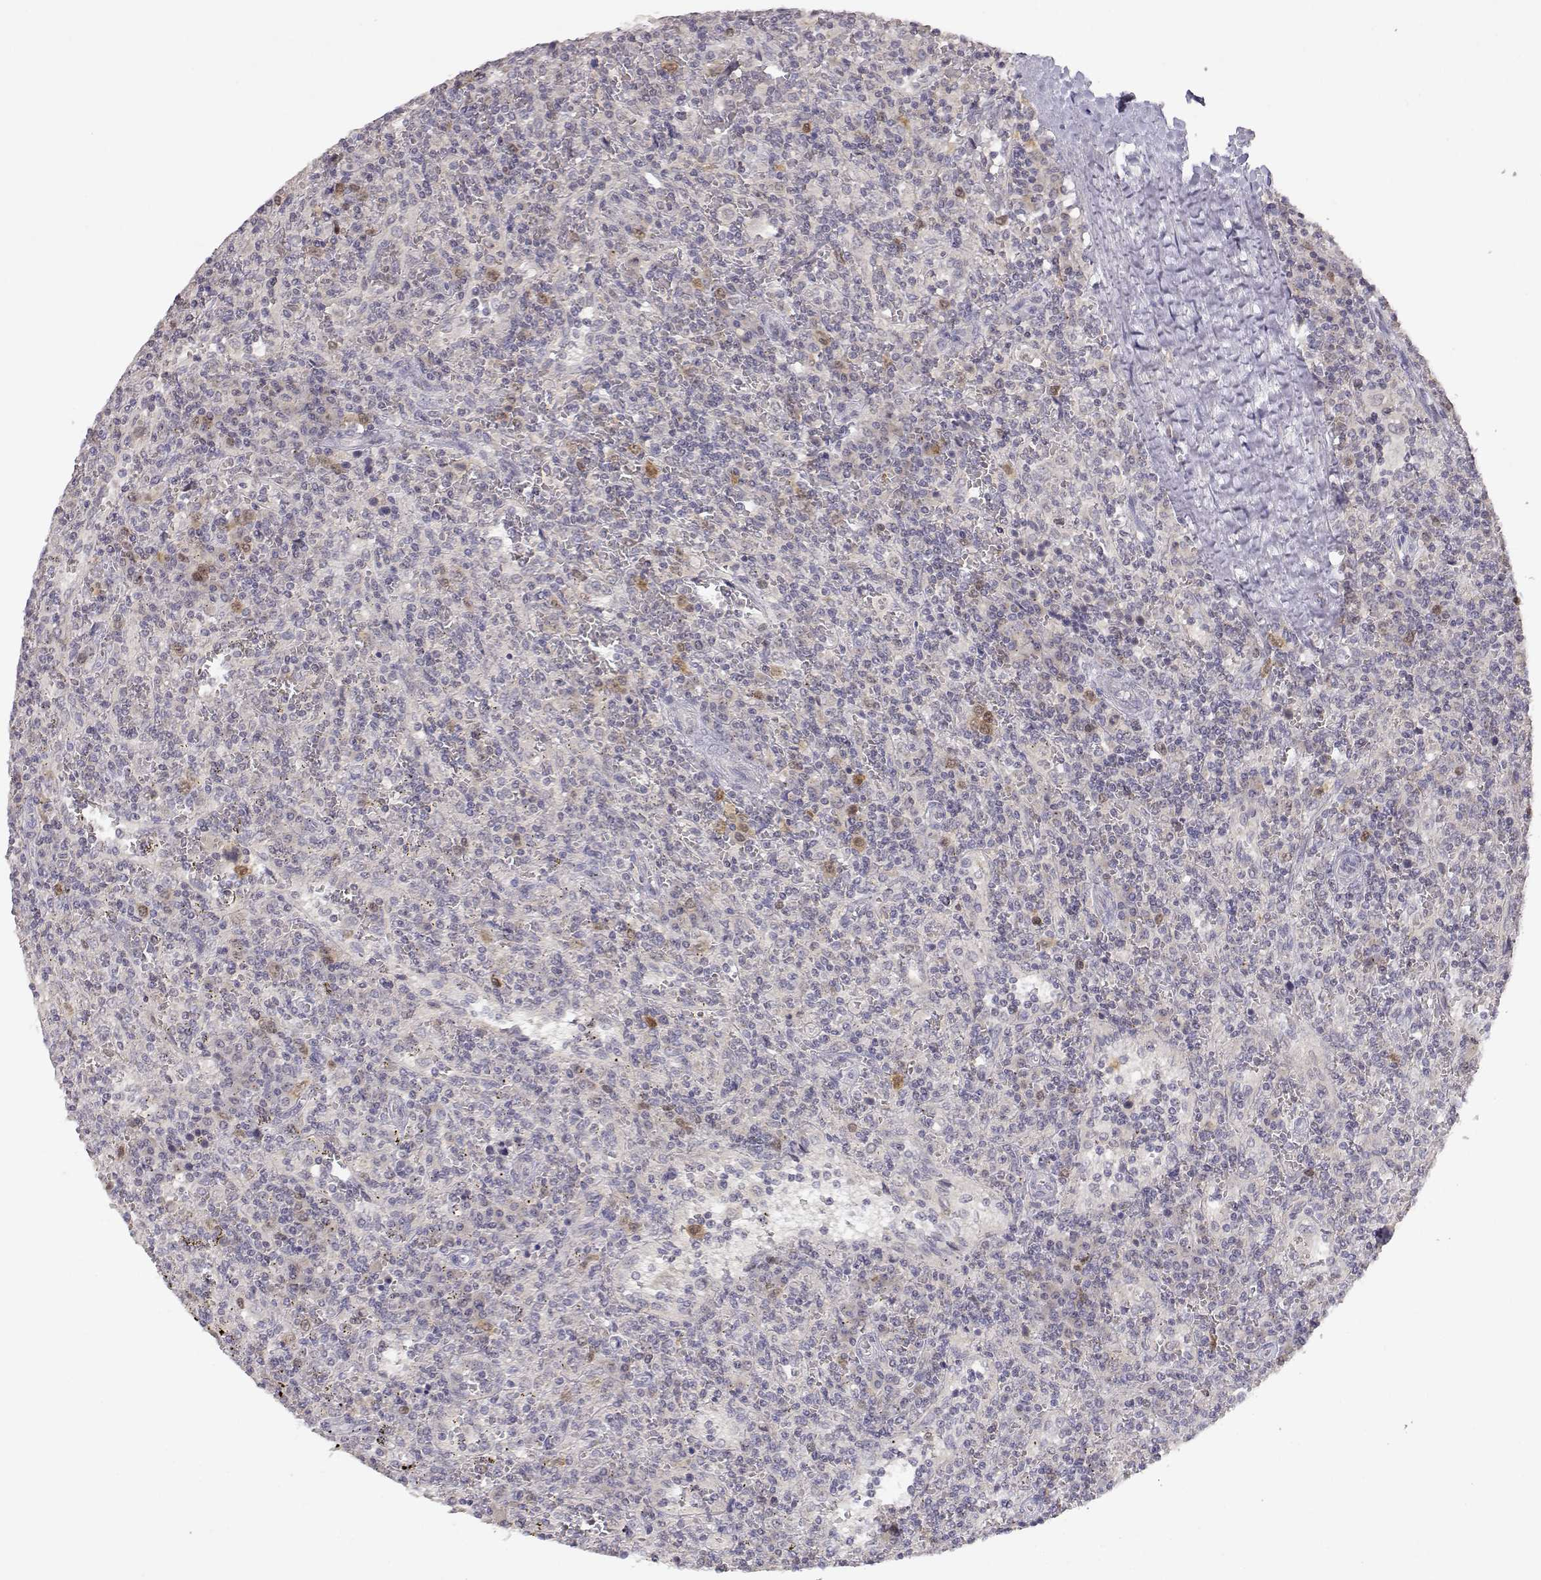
{"staining": {"intensity": "negative", "quantity": "none", "location": "none"}, "tissue": "lymphoma", "cell_type": "Tumor cells", "image_type": "cancer", "snomed": [{"axis": "morphology", "description": "Malignant lymphoma, non-Hodgkin's type, Low grade"}, {"axis": "topography", "description": "Spleen"}], "caption": "The micrograph shows no significant positivity in tumor cells of malignant lymphoma, non-Hodgkin's type (low-grade). (DAB immunohistochemistry (IHC) visualized using brightfield microscopy, high magnification).", "gene": "RAD51", "patient": {"sex": "male", "age": 62}}